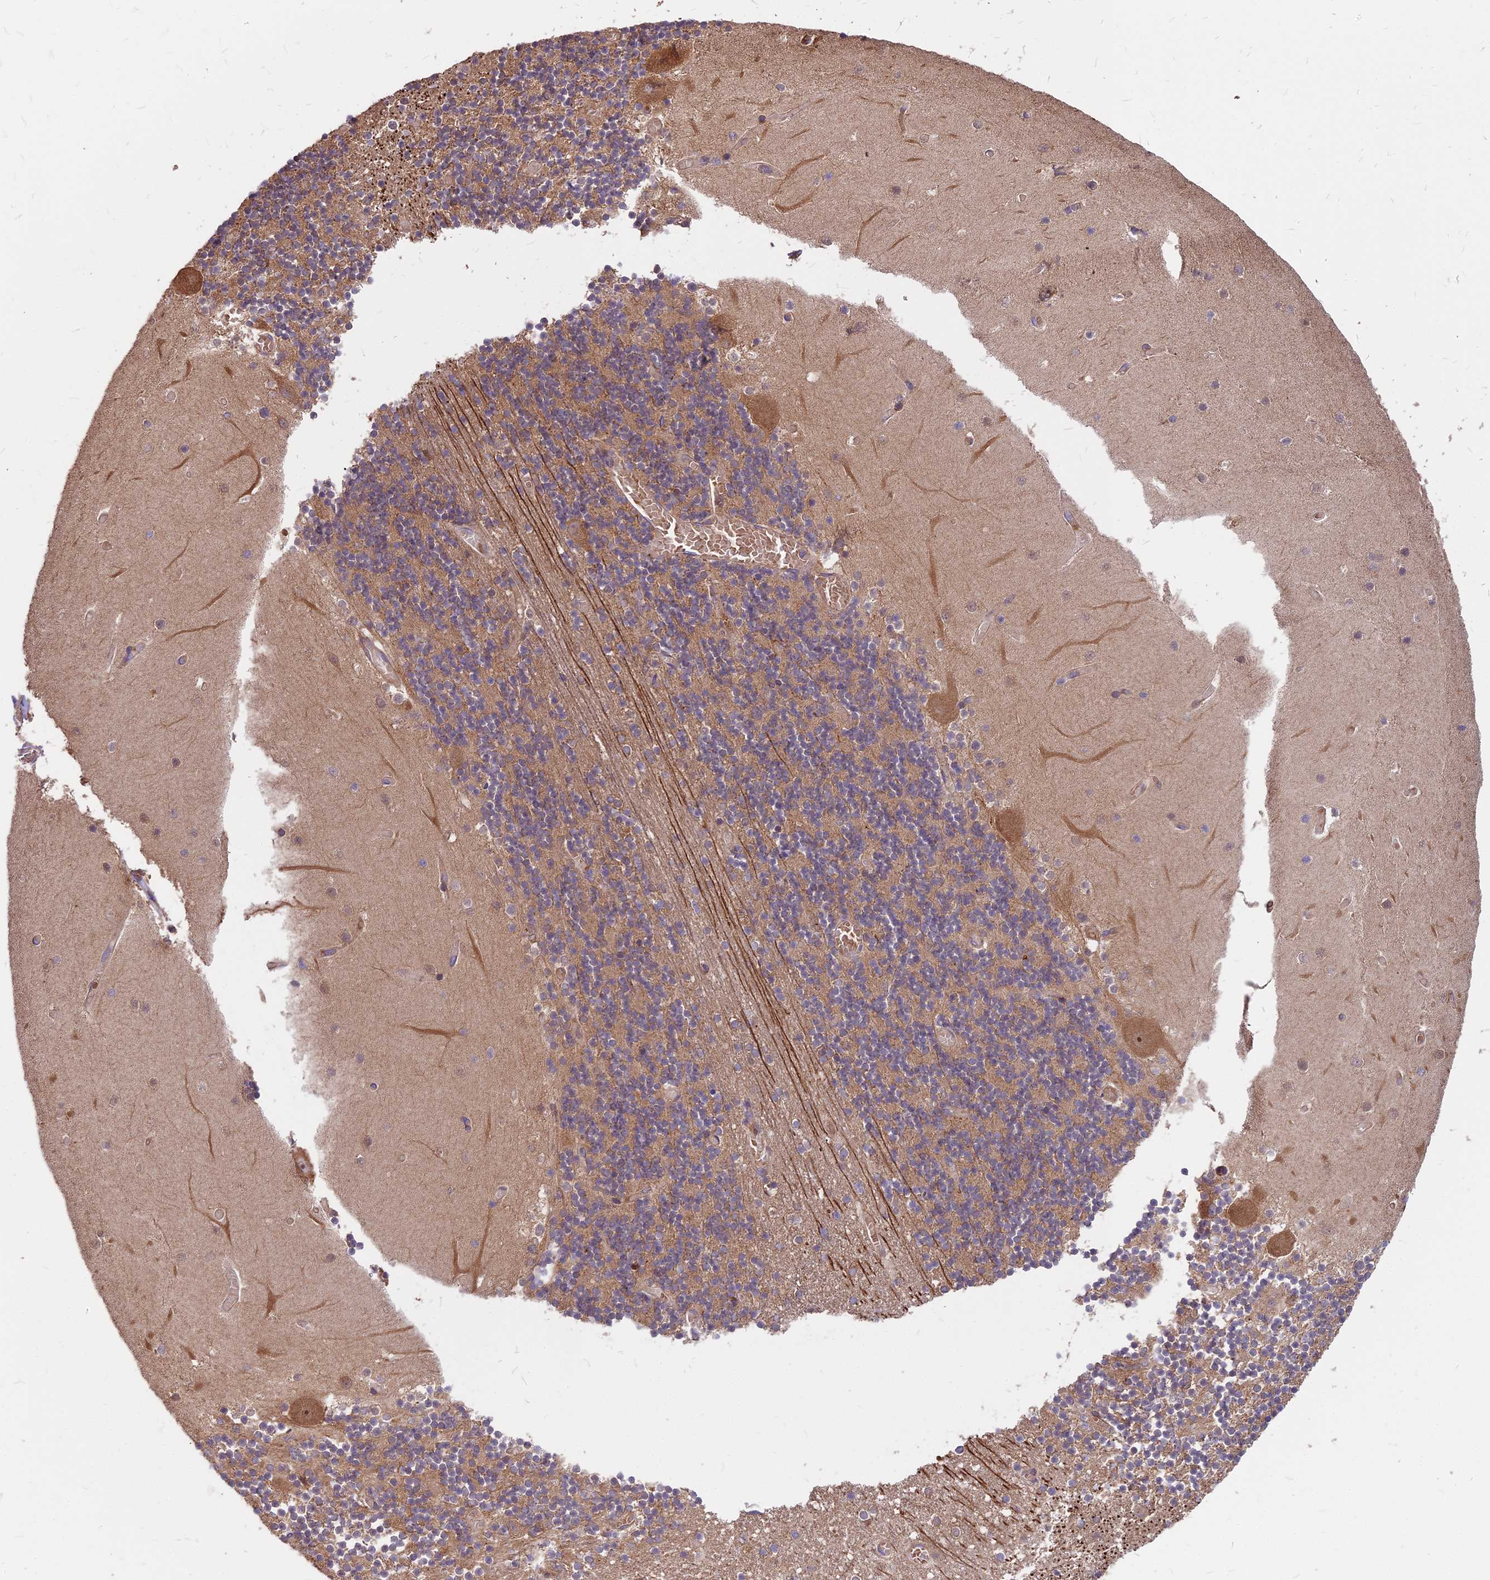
{"staining": {"intensity": "moderate", "quantity": "25%-75%", "location": "cytoplasmic/membranous"}, "tissue": "cerebellum", "cell_type": "Cells in granular layer", "image_type": "normal", "snomed": [{"axis": "morphology", "description": "Normal tissue, NOS"}, {"axis": "topography", "description": "Cerebellum"}], "caption": "Cells in granular layer reveal moderate cytoplasmic/membranous expression in approximately 25%-75% of cells in benign cerebellum. The protein of interest is shown in brown color, while the nuclei are stained blue.", "gene": "DCTN3", "patient": {"sex": "female", "age": 28}}